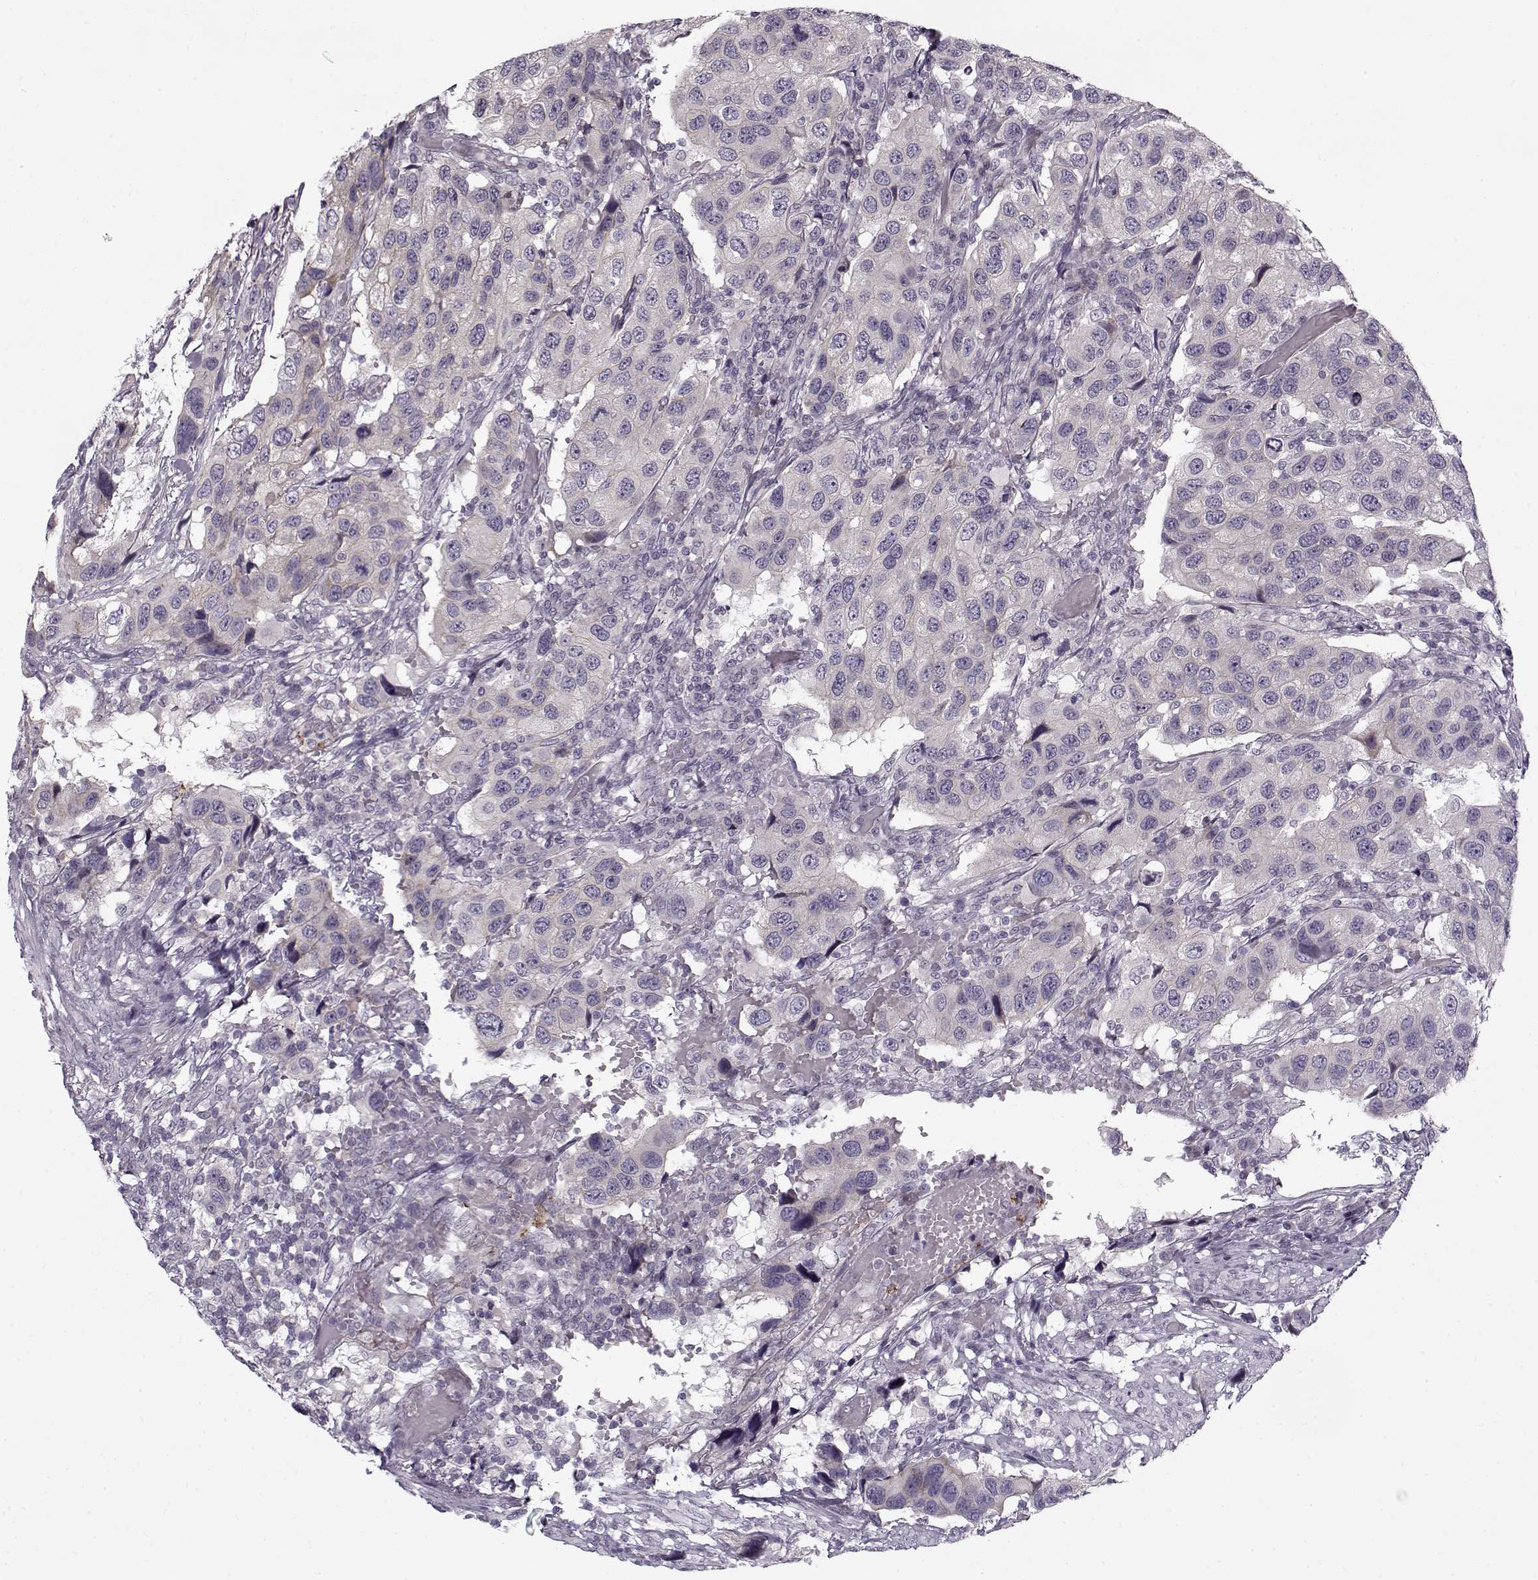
{"staining": {"intensity": "negative", "quantity": "none", "location": "none"}, "tissue": "urothelial cancer", "cell_type": "Tumor cells", "image_type": "cancer", "snomed": [{"axis": "morphology", "description": "Urothelial carcinoma, High grade"}, {"axis": "topography", "description": "Urinary bladder"}], "caption": "Urothelial cancer was stained to show a protein in brown. There is no significant expression in tumor cells. (DAB immunohistochemistry (IHC) with hematoxylin counter stain).", "gene": "PNMT", "patient": {"sex": "male", "age": 79}}